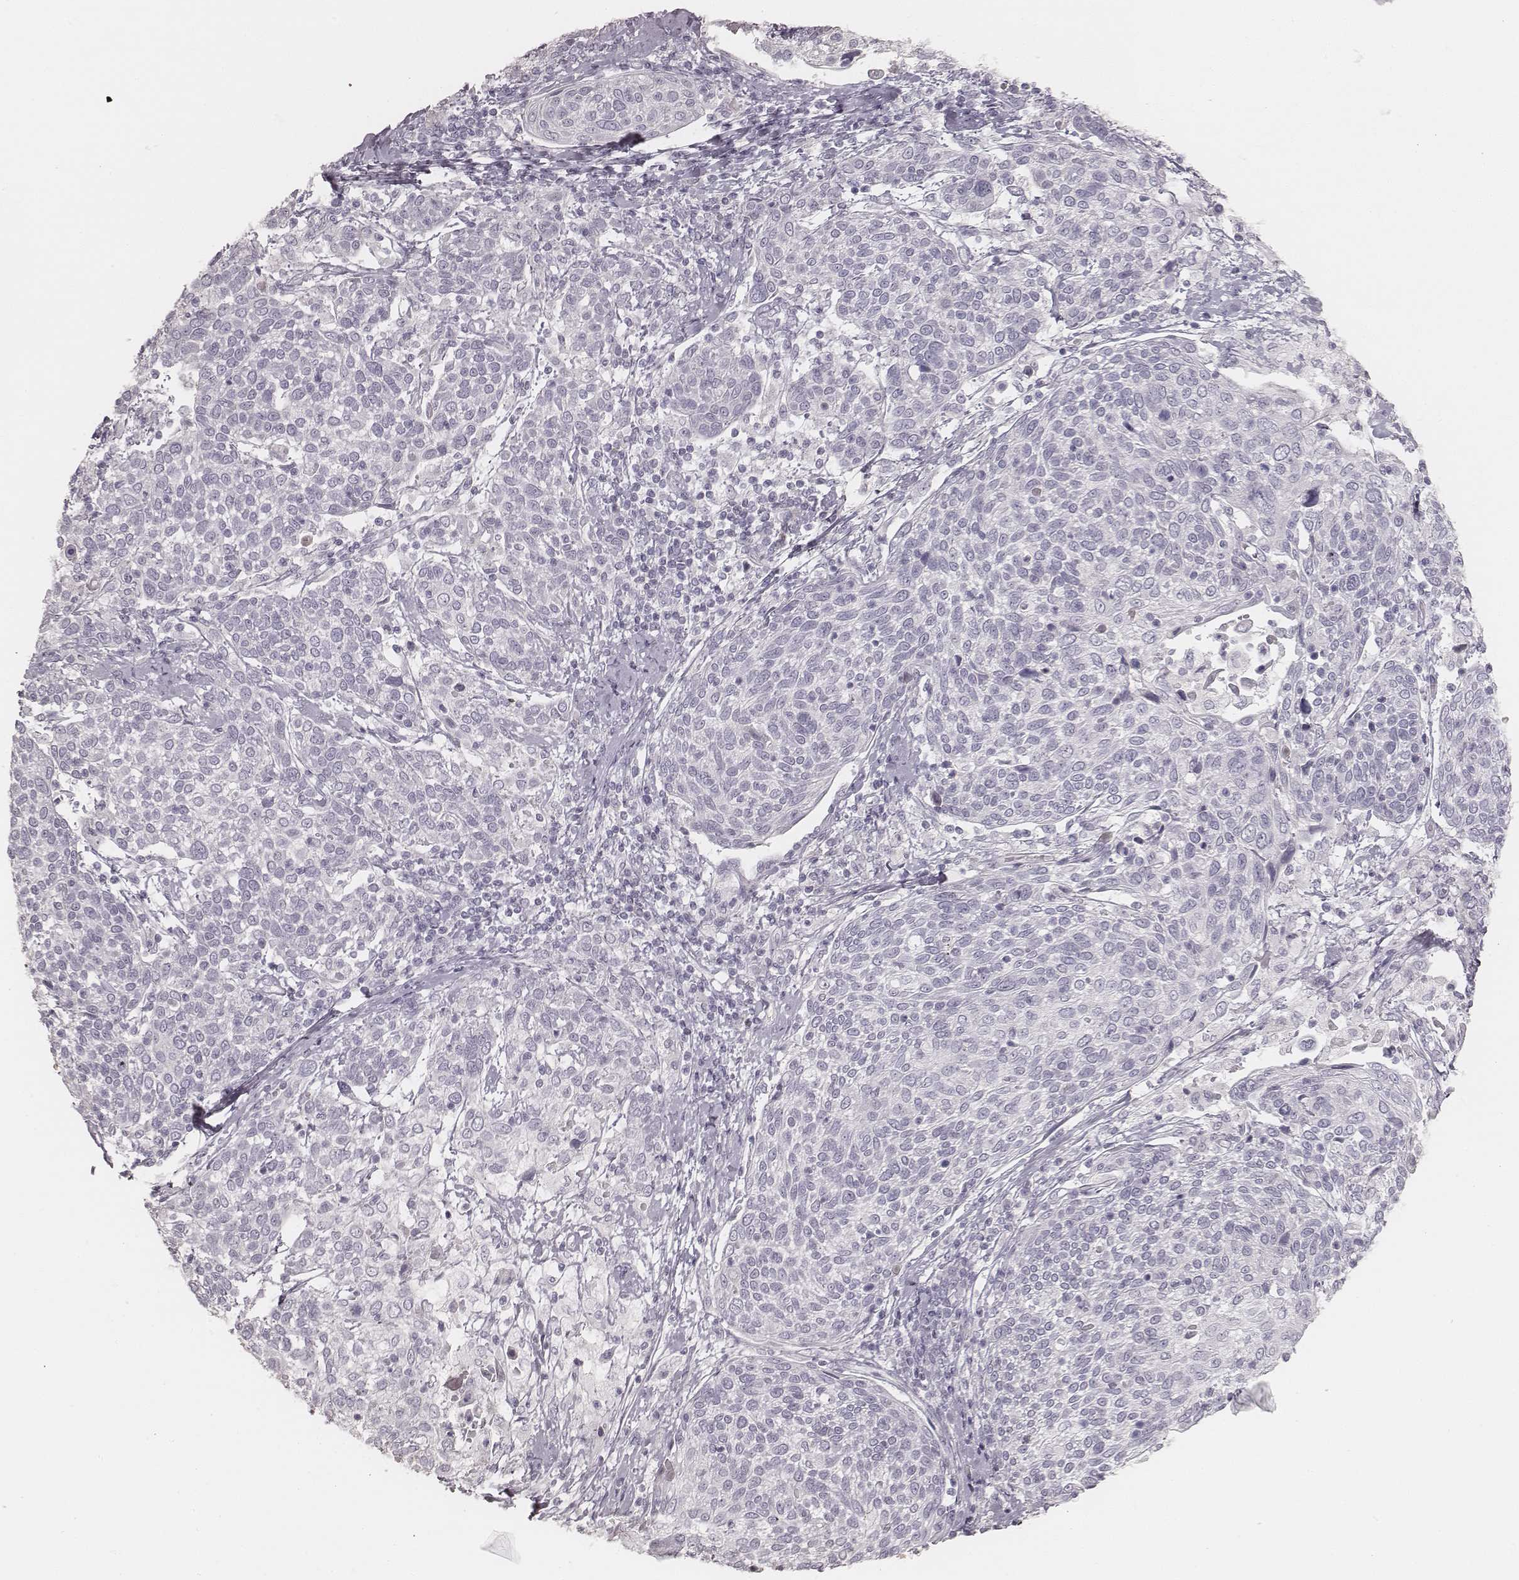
{"staining": {"intensity": "negative", "quantity": "none", "location": "none"}, "tissue": "cervical cancer", "cell_type": "Tumor cells", "image_type": "cancer", "snomed": [{"axis": "morphology", "description": "Squamous cell carcinoma, NOS"}, {"axis": "topography", "description": "Cervix"}], "caption": "Protein analysis of cervical cancer (squamous cell carcinoma) exhibits no significant expression in tumor cells.", "gene": "KRT31", "patient": {"sex": "female", "age": 61}}